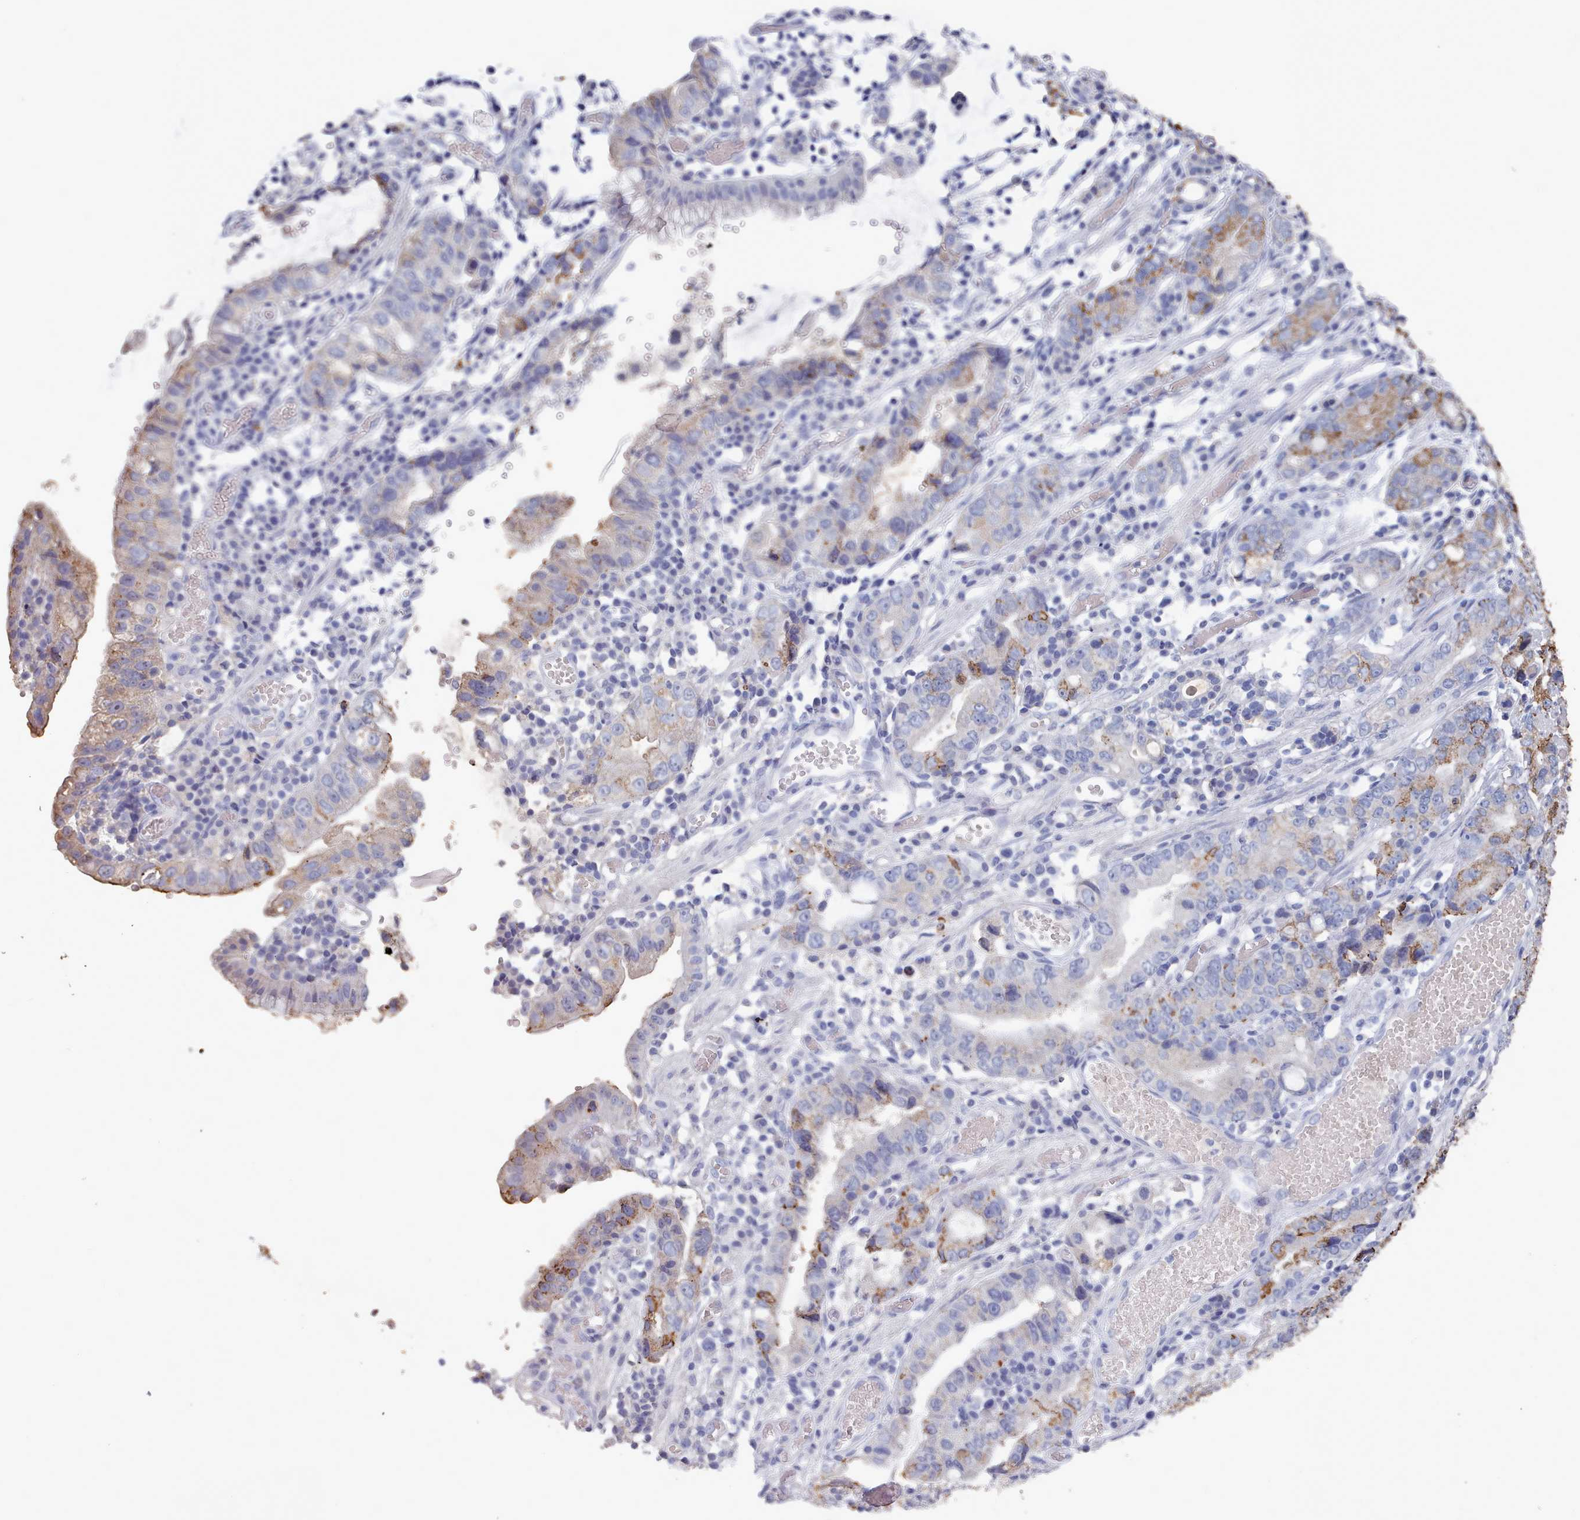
{"staining": {"intensity": "moderate", "quantity": "<25%", "location": "cytoplasmic/membranous"}, "tissue": "stomach cancer", "cell_type": "Tumor cells", "image_type": "cancer", "snomed": [{"axis": "morphology", "description": "Adenocarcinoma, NOS"}, {"axis": "topography", "description": "Stomach"}], "caption": "Moderate cytoplasmic/membranous staining is seen in approximately <25% of tumor cells in stomach adenocarcinoma. Ihc stains the protein of interest in brown and the nuclei are stained blue.", "gene": "ACAD11", "patient": {"sex": "male", "age": 55}}